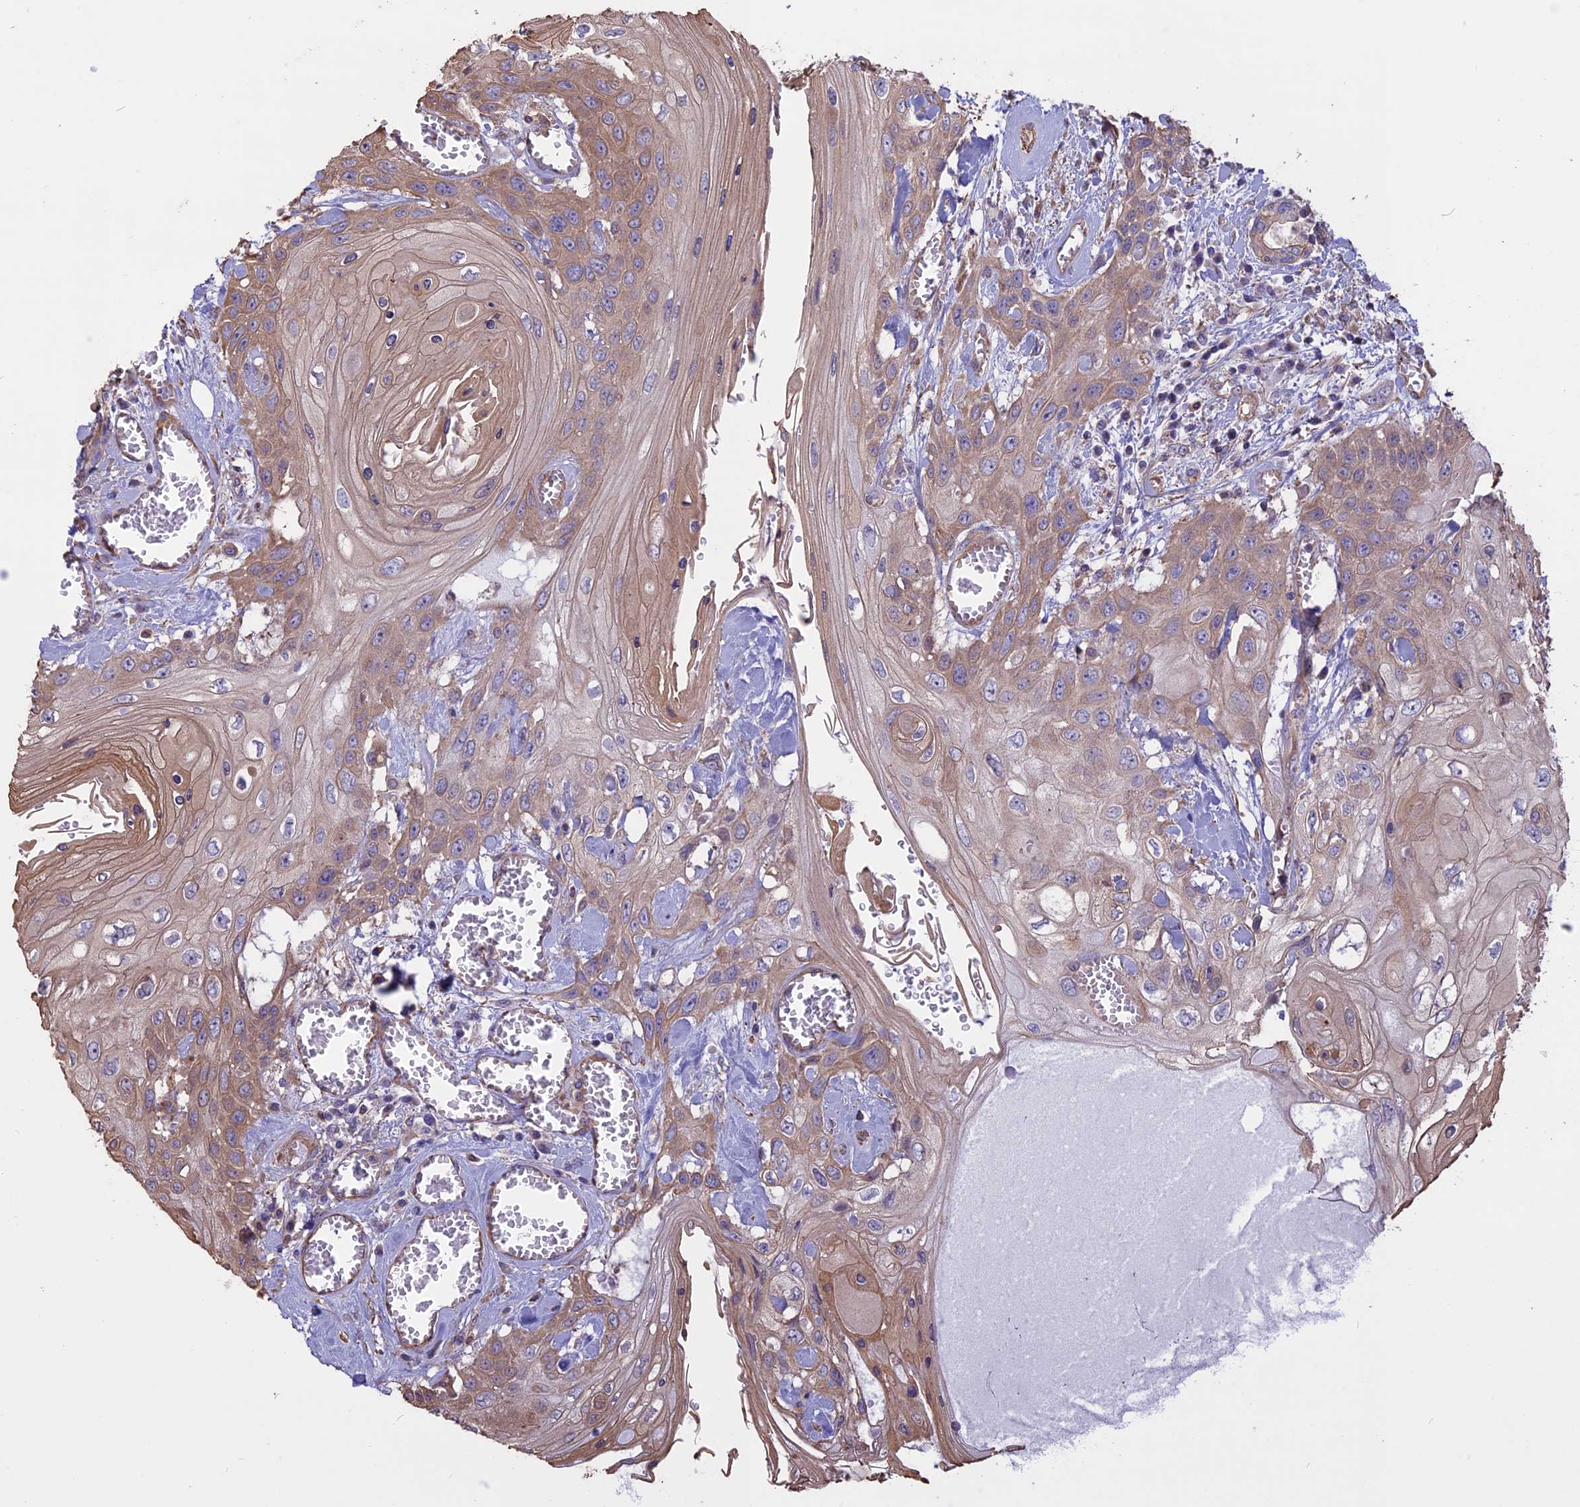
{"staining": {"intensity": "moderate", "quantity": "25%-75%", "location": "cytoplasmic/membranous"}, "tissue": "head and neck cancer", "cell_type": "Tumor cells", "image_type": "cancer", "snomed": [{"axis": "morphology", "description": "Squamous cell carcinoma, NOS"}, {"axis": "topography", "description": "Head-Neck"}], "caption": "IHC micrograph of neoplastic tissue: head and neck squamous cell carcinoma stained using immunohistochemistry (IHC) shows medium levels of moderate protein expression localized specifically in the cytoplasmic/membranous of tumor cells, appearing as a cytoplasmic/membranous brown color.", "gene": "CCDC148", "patient": {"sex": "female", "age": 43}}